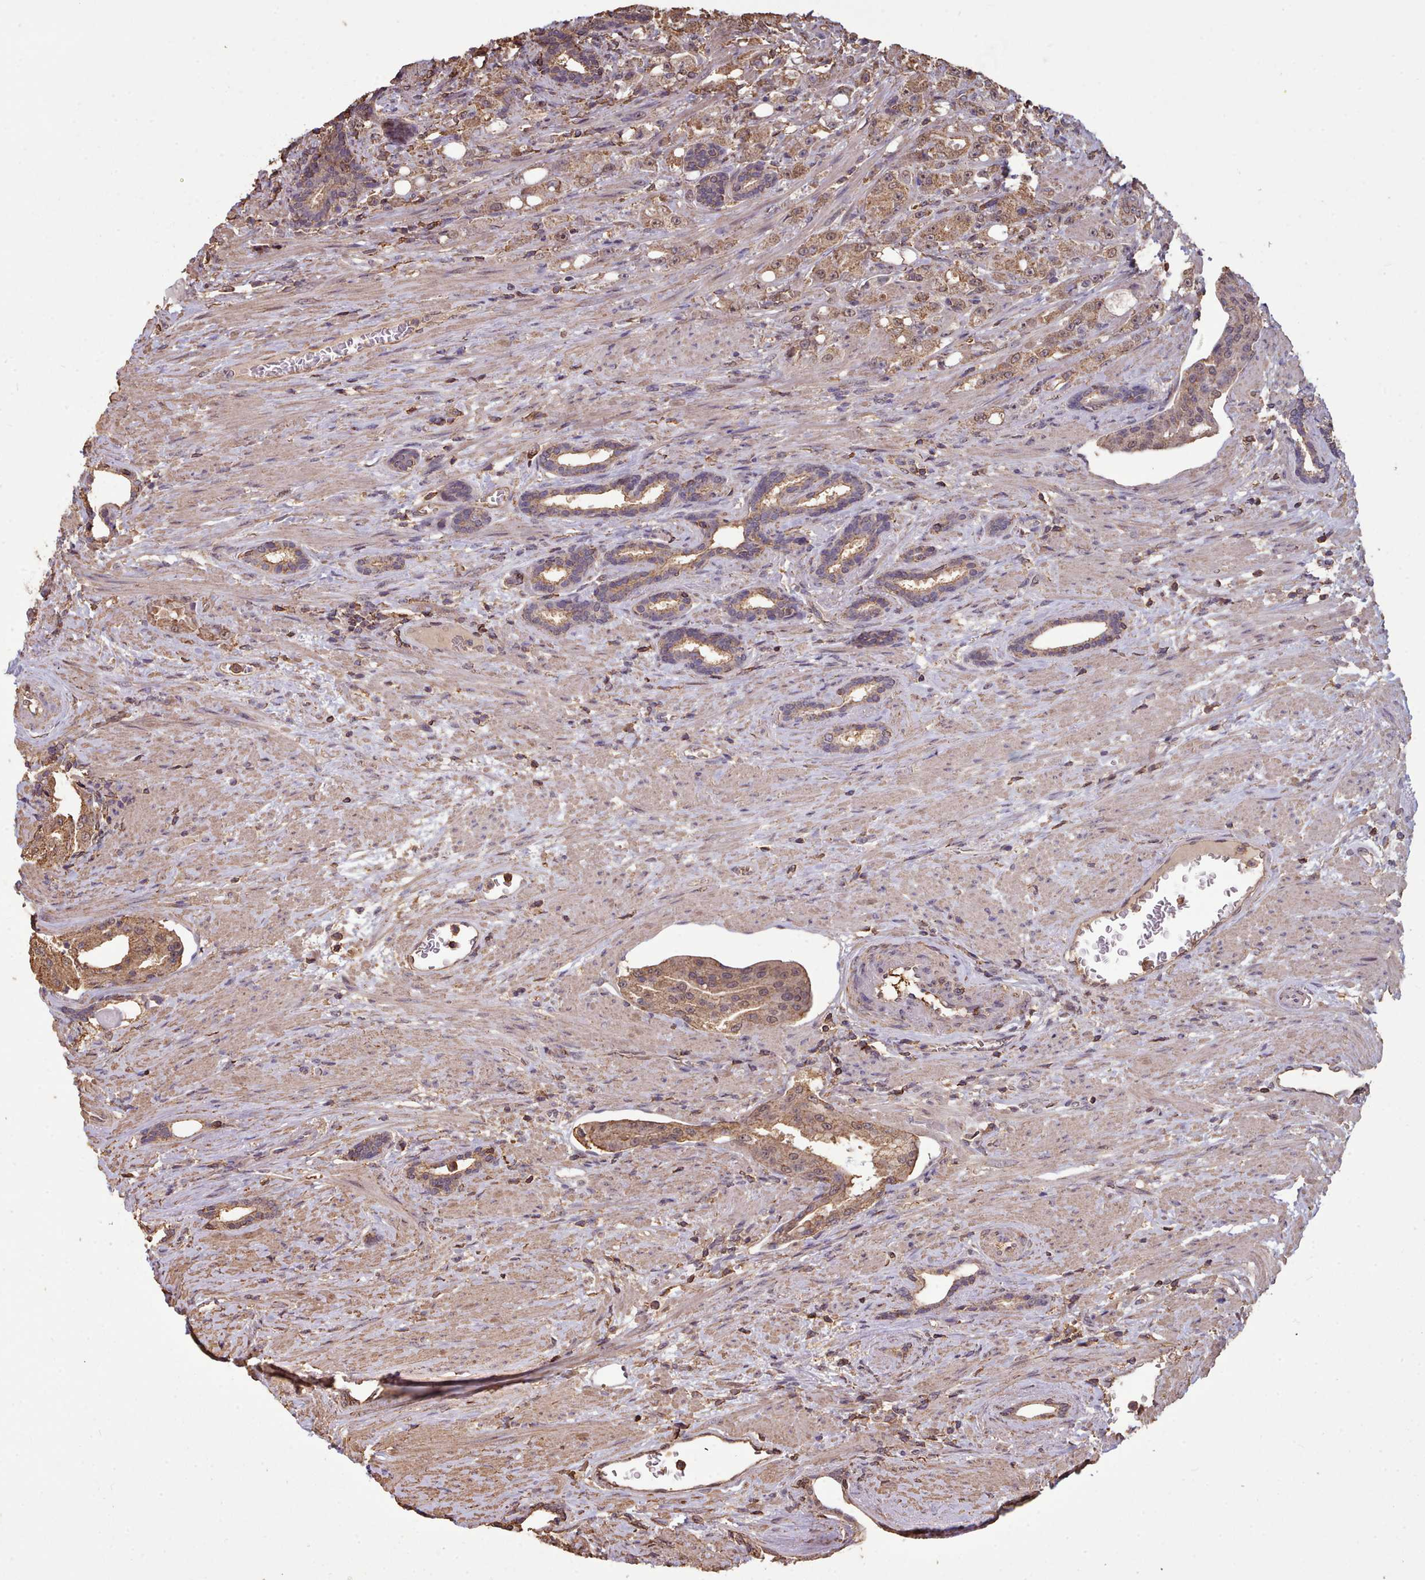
{"staining": {"intensity": "moderate", "quantity": ">75%", "location": "cytoplasmic/membranous,nuclear"}, "tissue": "prostate cancer", "cell_type": "Tumor cells", "image_type": "cancer", "snomed": [{"axis": "morphology", "description": "Adenocarcinoma, High grade"}, {"axis": "topography", "description": "Prostate"}], "caption": "Protein staining of prostate cancer (high-grade adenocarcinoma) tissue exhibits moderate cytoplasmic/membranous and nuclear staining in approximately >75% of tumor cells.", "gene": "METRN", "patient": {"sex": "male", "age": 69}}